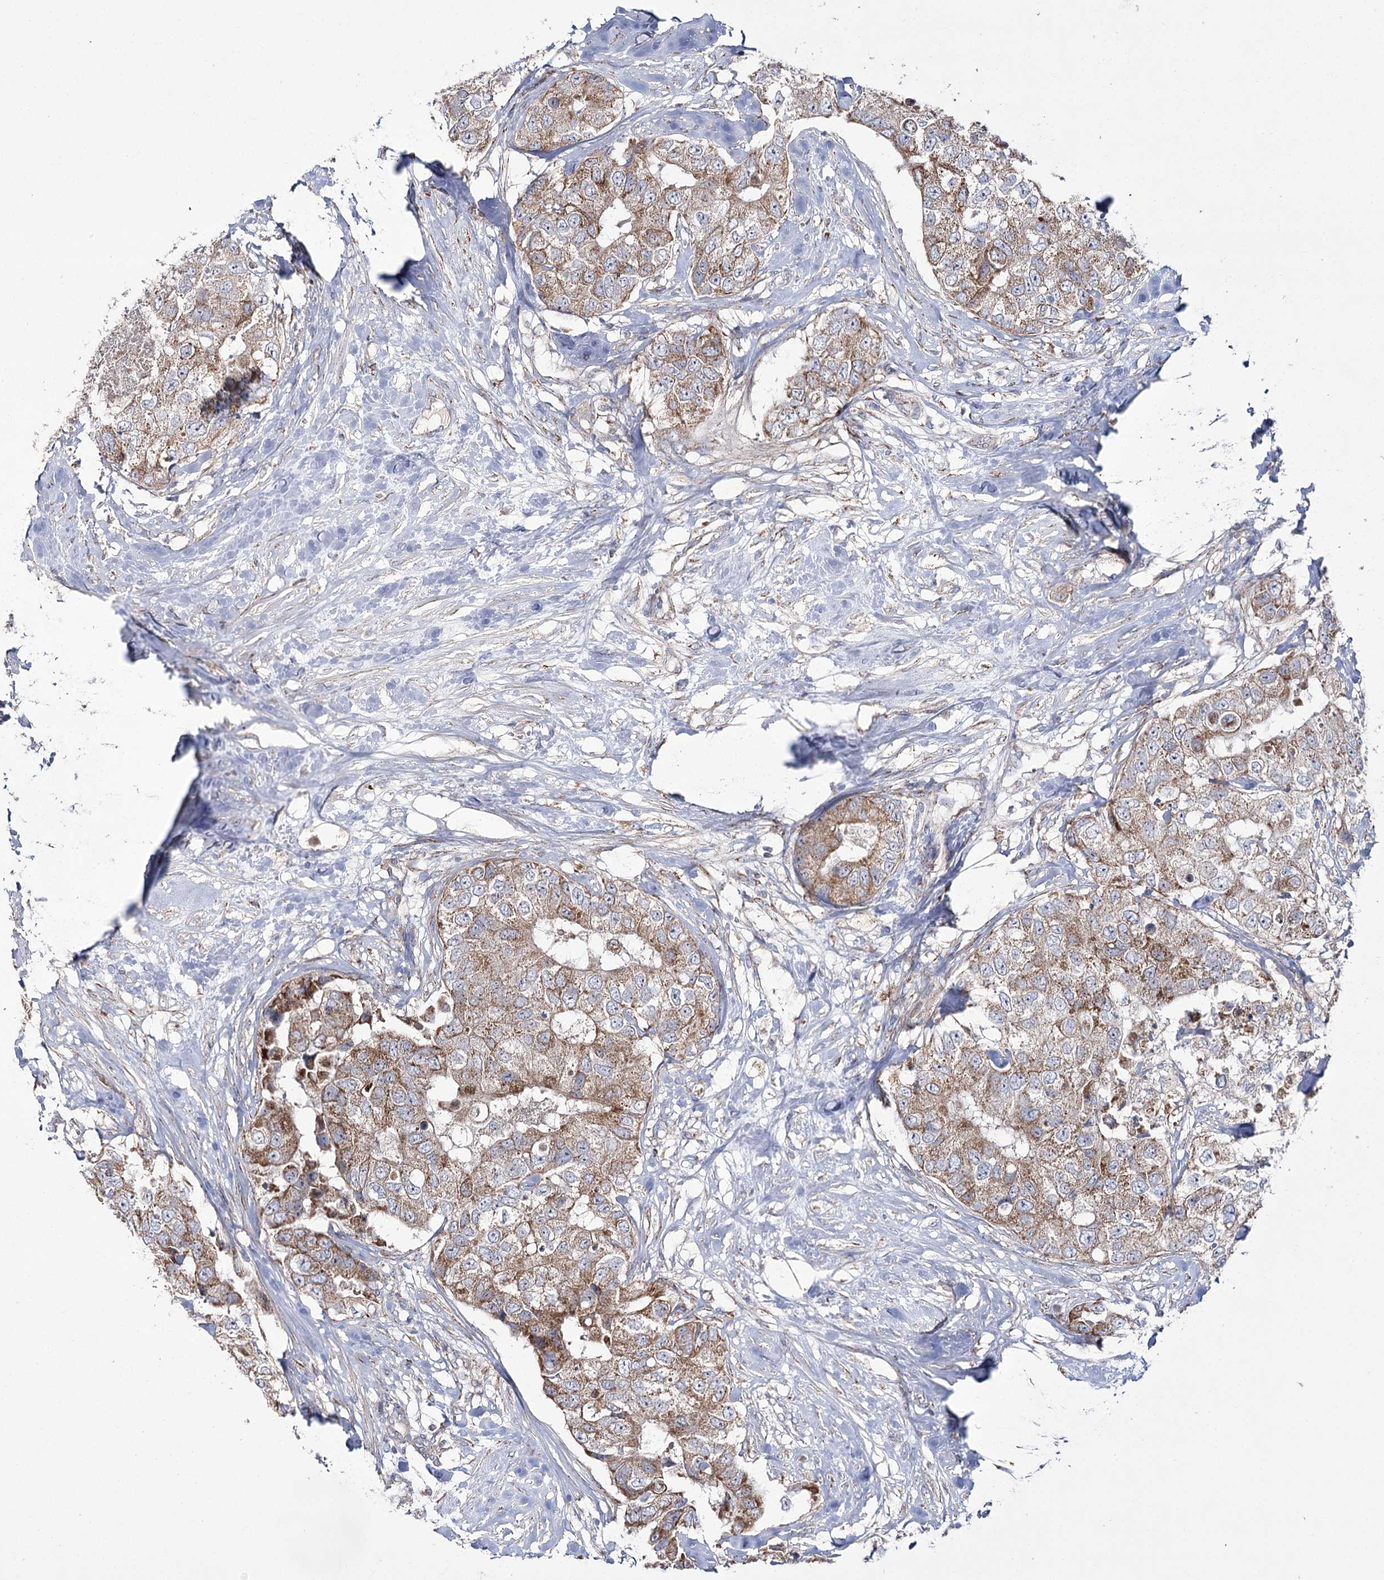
{"staining": {"intensity": "moderate", "quantity": ">75%", "location": "cytoplasmic/membranous"}, "tissue": "breast cancer", "cell_type": "Tumor cells", "image_type": "cancer", "snomed": [{"axis": "morphology", "description": "Duct carcinoma"}, {"axis": "topography", "description": "Breast"}], "caption": "A brown stain labels moderate cytoplasmic/membranous positivity of a protein in human breast cancer (infiltrating ductal carcinoma) tumor cells. (IHC, brightfield microscopy, high magnification).", "gene": "NADK2", "patient": {"sex": "female", "age": 62}}